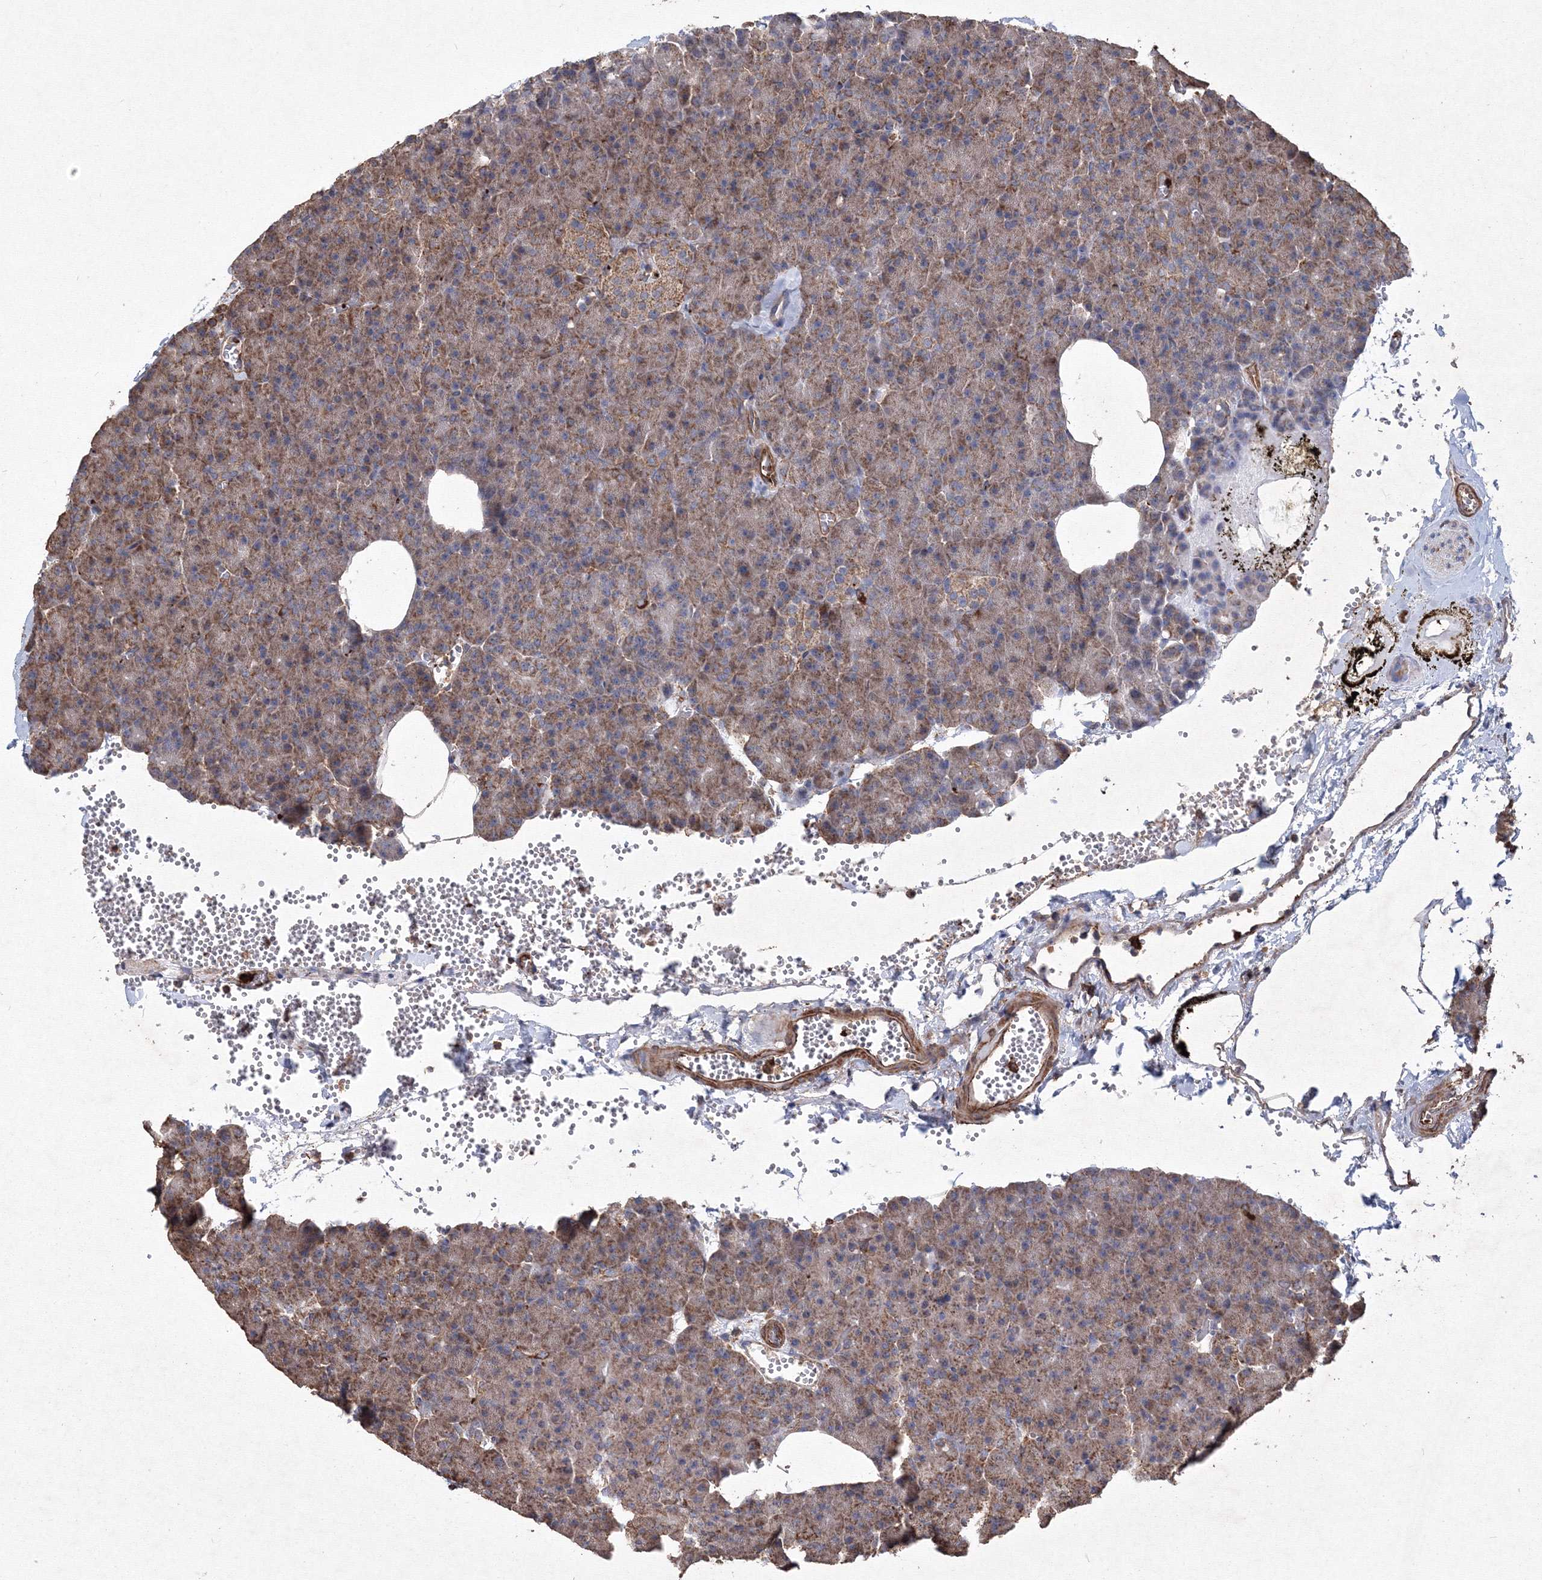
{"staining": {"intensity": "moderate", "quantity": ">75%", "location": "cytoplasmic/membranous"}, "tissue": "pancreas", "cell_type": "Exocrine glandular cells", "image_type": "normal", "snomed": [{"axis": "morphology", "description": "Normal tissue, NOS"}, {"axis": "morphology", "description": "Carcinoid, malignant, NOS"}, {"axis": "topography", "description": "Pancreas"}], "caption": "Pancreas stained with a brown dye reveals moderate cytoplasmic/membranous positive staining in about >75% of exocrine glandular cells.", "gene": "TMEM139", "patient": {"sex": "female", "age": 35}}